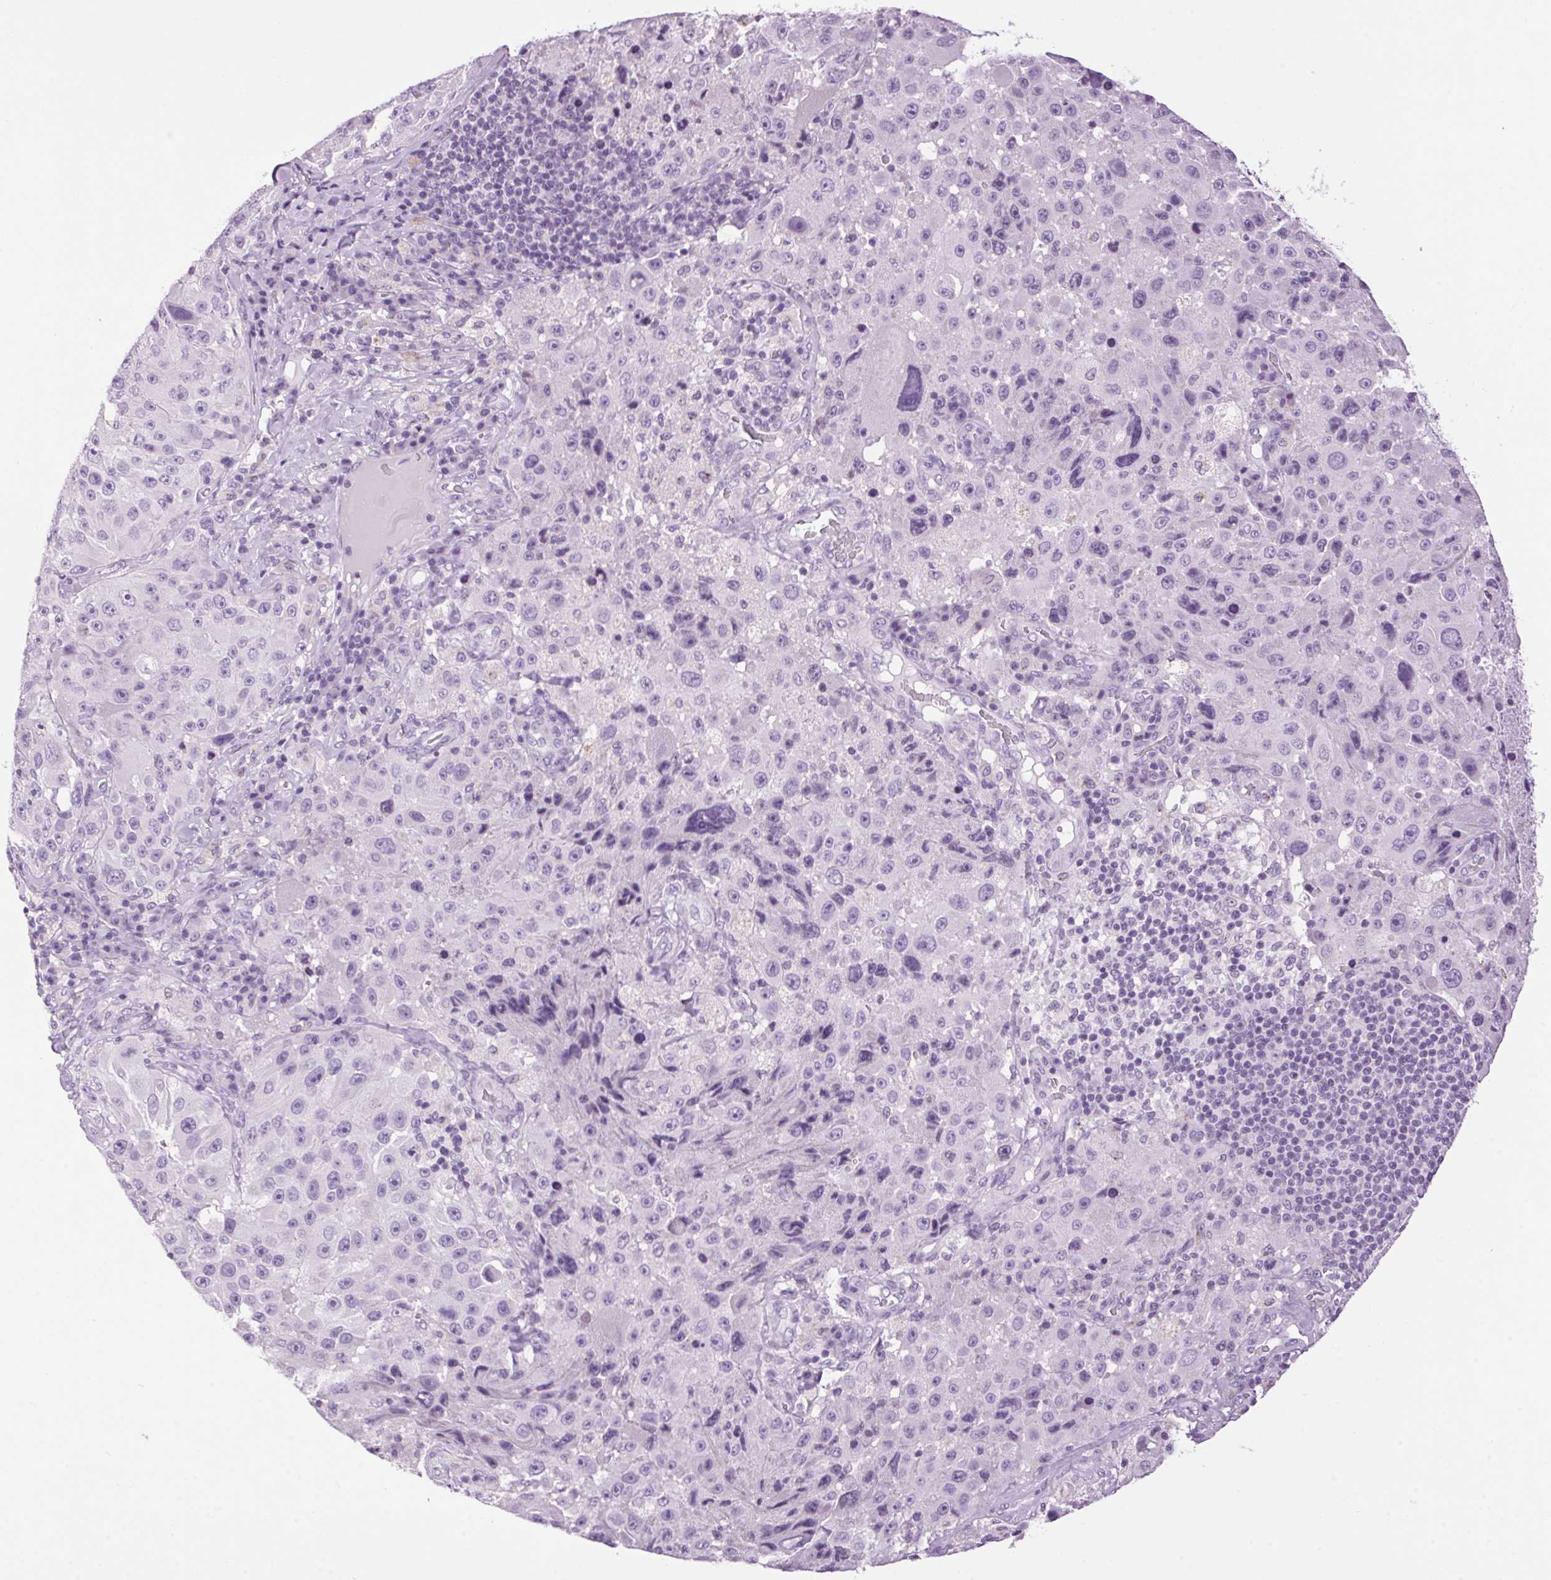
{"staining": {"intensity": "negative", "quantity": "none", "location": "none"}, "tissue": "melanoma", "cell_type": "Tumor cells", "image_type": "cancer", "snomed": [{"axis": "morphology", "description": "Malignant melanoma, Metastatic site"}, {"axis": "topography", "description": "Lymph node"}], "caption": "A photomicrograph of human melanoma is negative for staining in tumor cells.", "gene": "TMEM88B", "patient": {"sex": "male", "age": 62}}